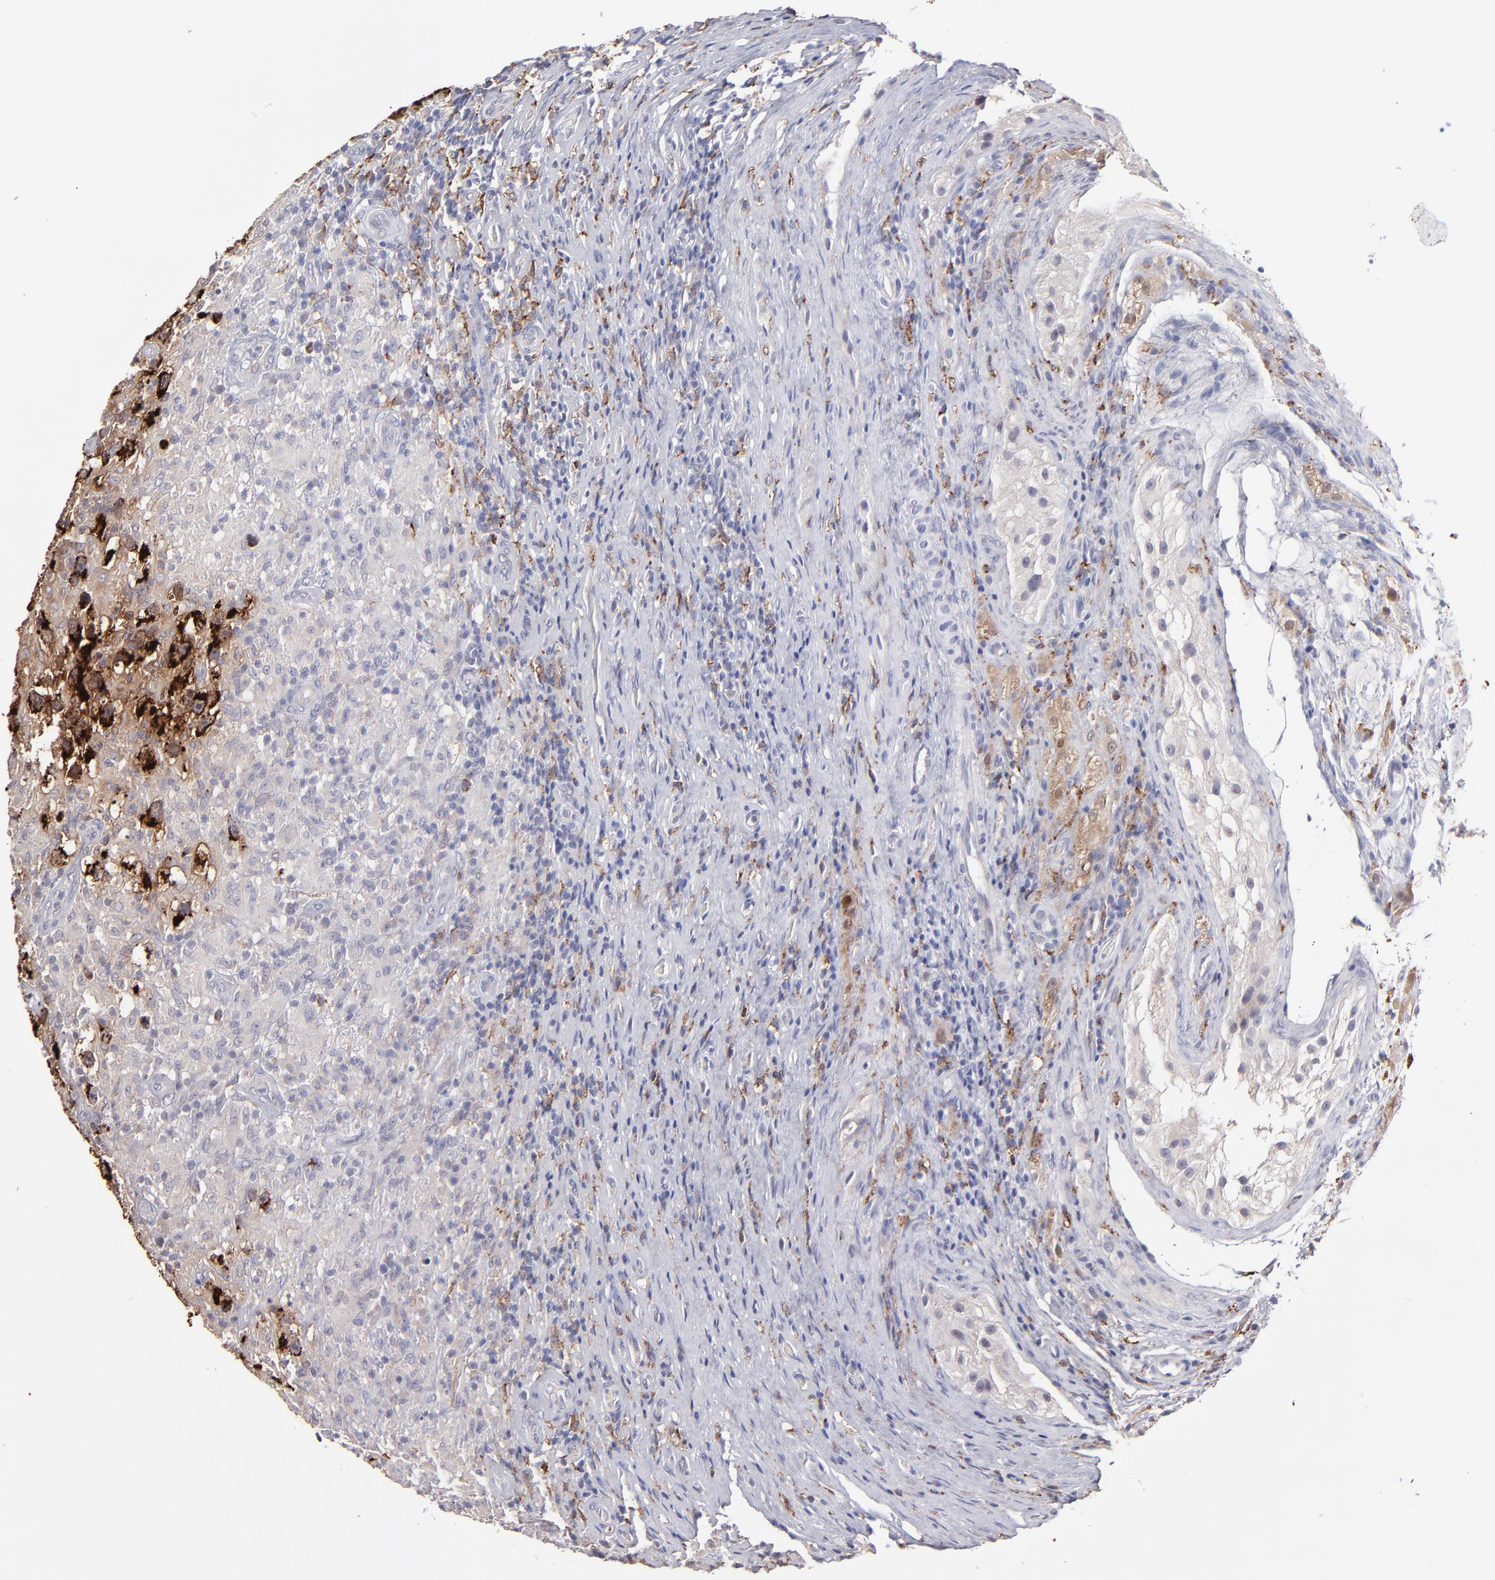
{"staining": {"intensity": "weak", "quantity": ">75%", "location": "cytoplasmic/membranous"}, "tissue": "testis cancer", "cell_type": "Tumor cells", "image_type": "cancer", "snomed": [{"axis": "morphology", "description": "Seminoma, NOS"}, {"axis": "topography", "description": "Testis"}], "caption": "Immunohistochemistry (IHC) (DAB (3,3'-diaminobenzidine)) staining of human testis seminoma exhibits weak cytoplasmic/membranous protein positivity in about >75% of tumor cells.", "gene": "GLDC", "patient": {"sex": "male", "age": 34}}